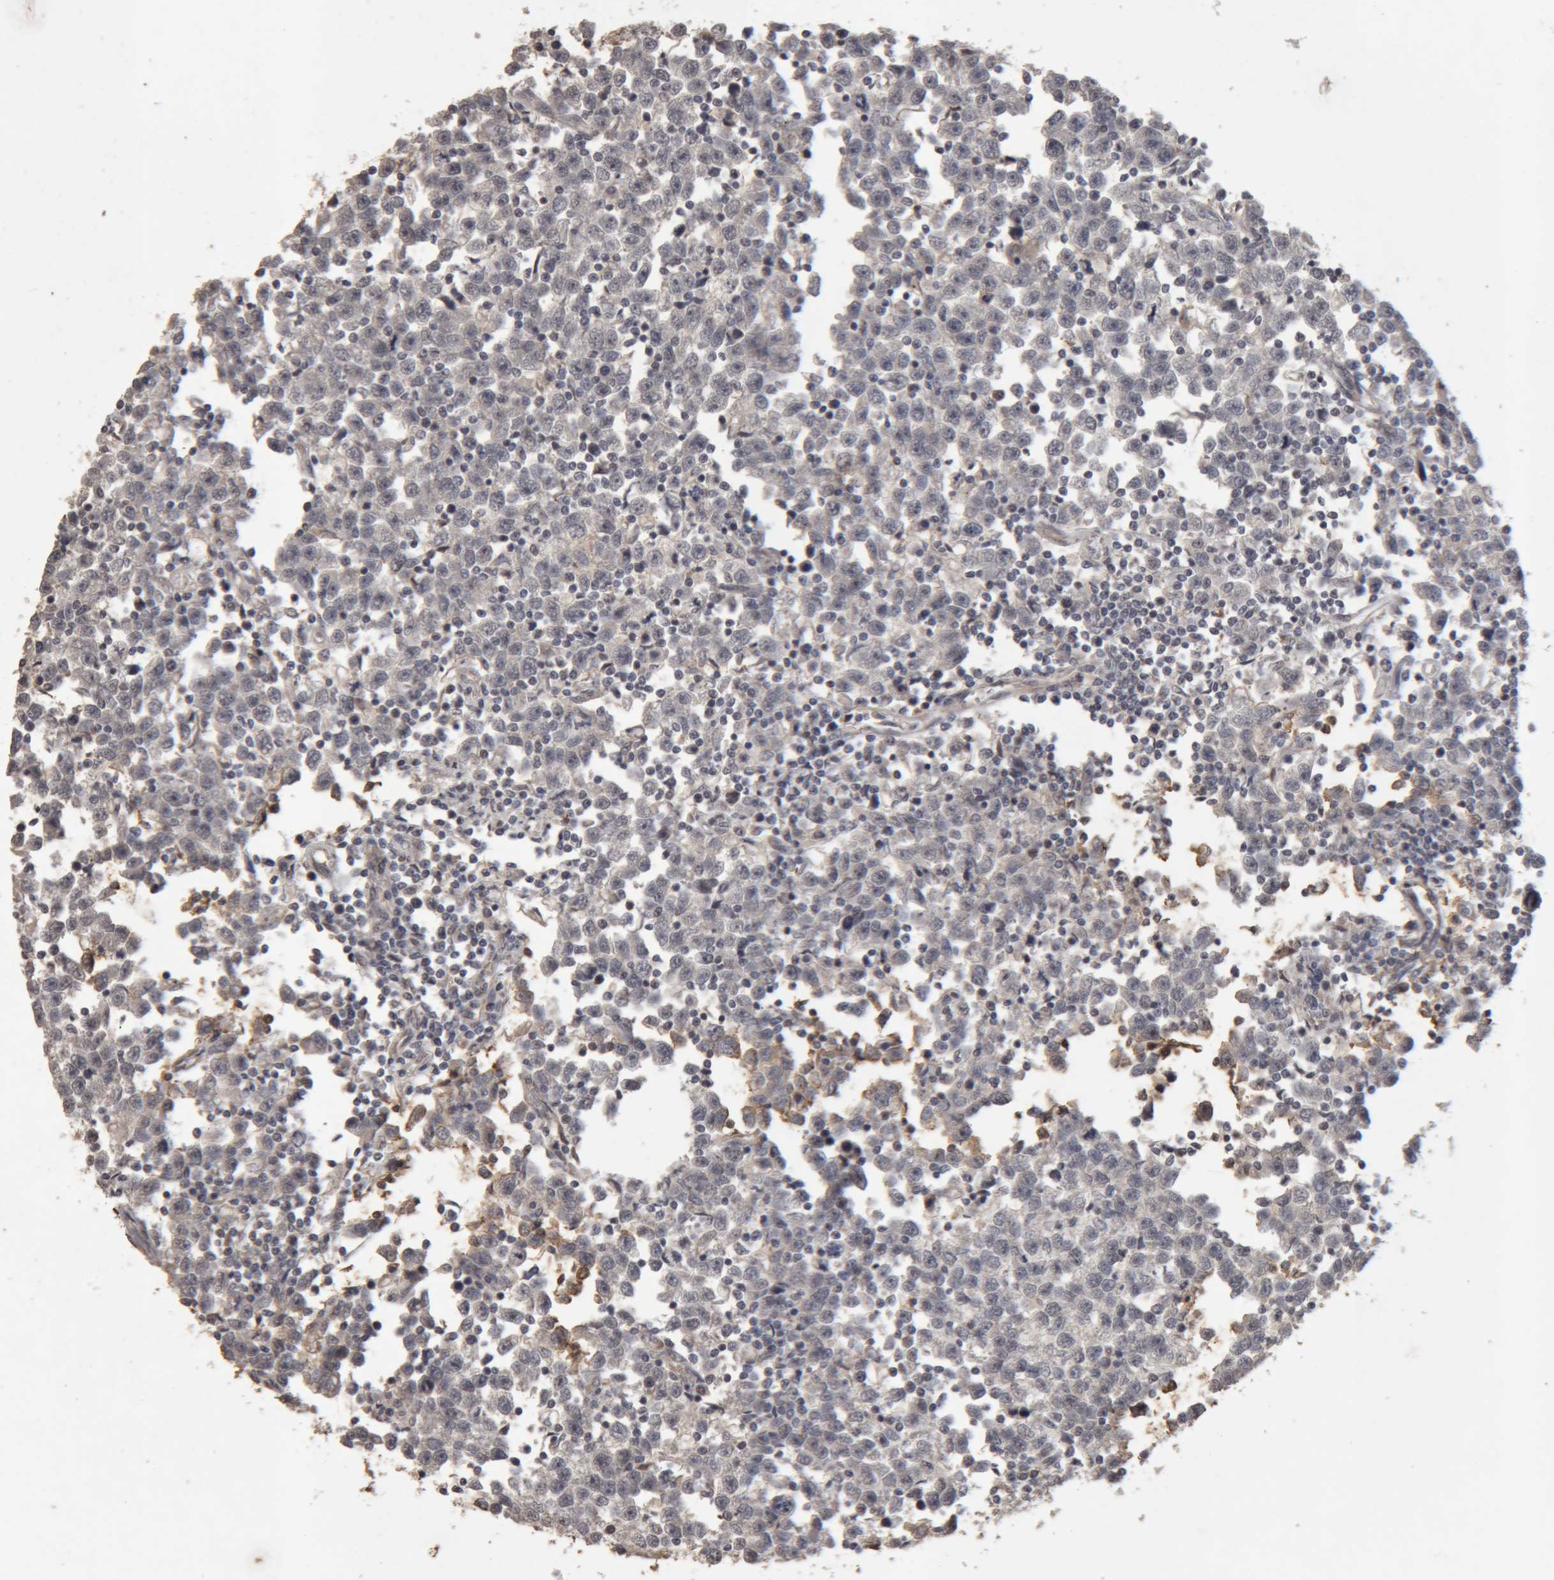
{"staining": {"intensity": "negative", "quantity": "none", "location": "none"}, "tissue": "testis cancer", "cell_type": "Tumor cells", "image_type": "cancer", "snomed": [{"axis": "morphology", "description": "Seminoma, NOS"}, {"axis": "topography", "description": "Testis"}], "caption": "High power microscopy micrograph of an immunohistochemistry (IHC) histopathology image of testis cancer, revealing no significant positivity in tumor cells.", "gene": "MEP1A", "patient": {"sex": "male", "age": 43}}